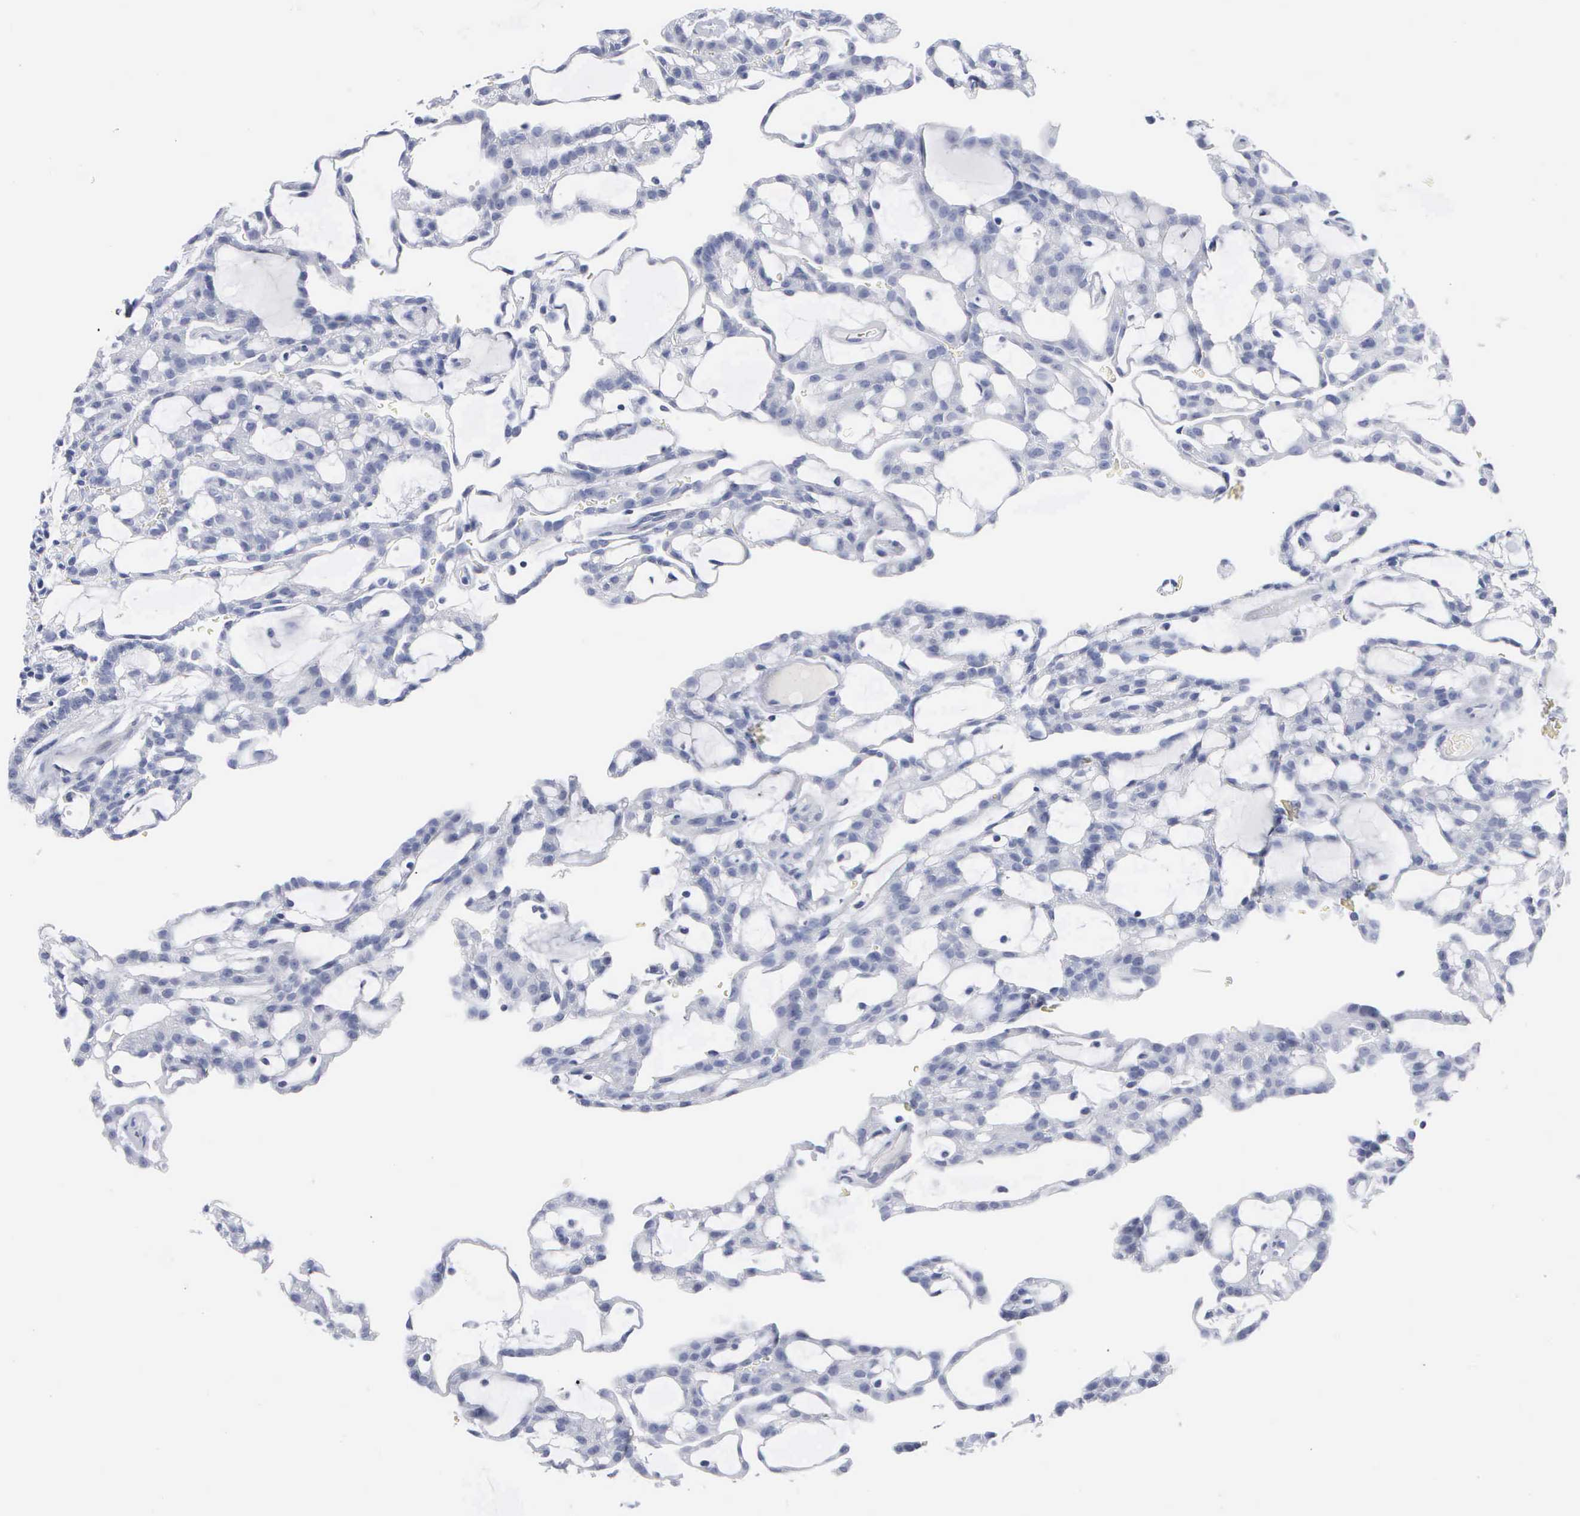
{"staining": {"intensity": "negative", "quantity": "none", "location": "none"}, "tissue": "renal cancer", "cell_type": "Tumor cells", "image_type": "cancer", "snomed": [{"axis": "morphology", "description": "Adenocarcinoma, NOS"}, {"axis": "topography", "description": "Kidney"}], "caption": "Immunohistochemistry (IHC) of renal cancer (adenocarcinoma) exhibits no positivity in tumor cells.", "gene": "ASPHD2", "patient": {"sex": "male", "age": 63}}